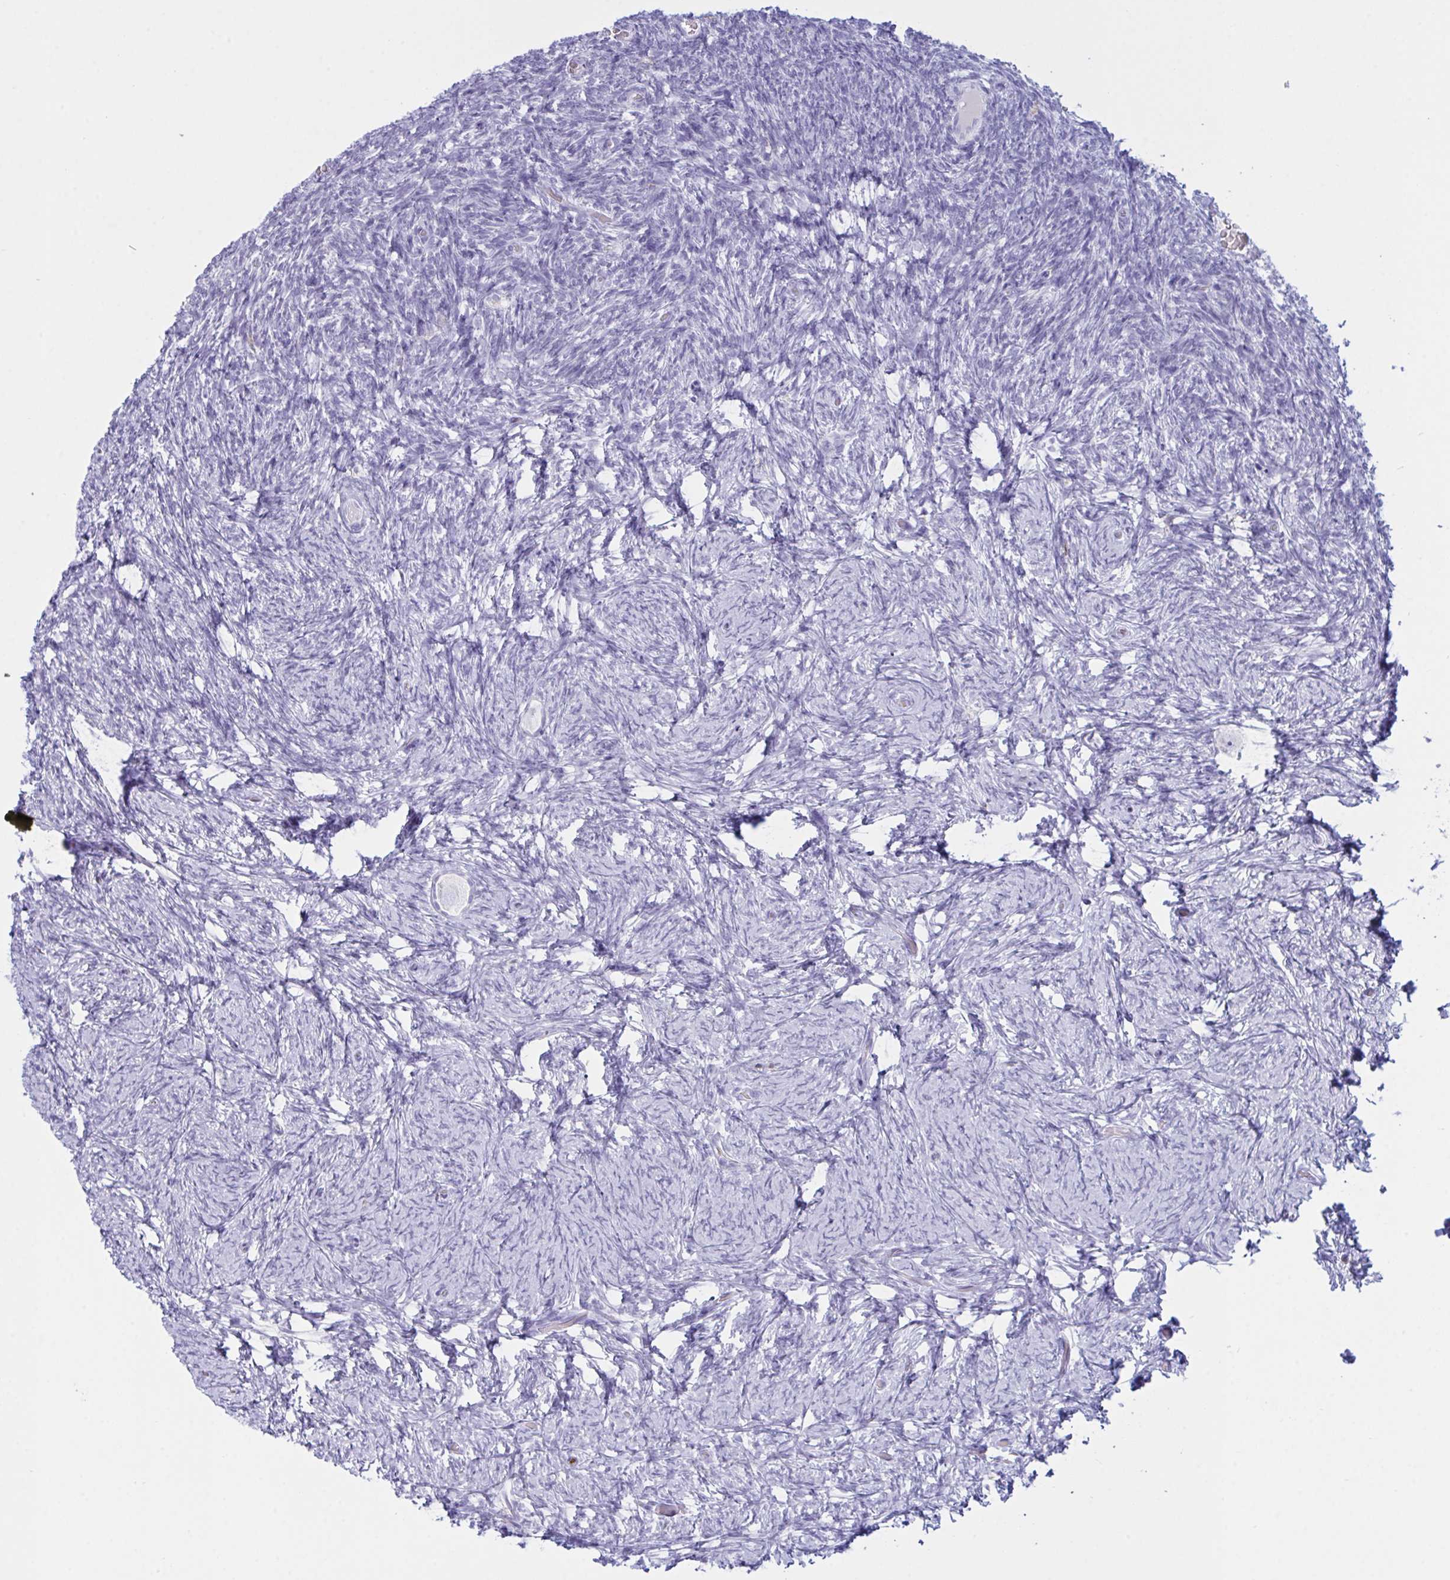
{"staining": {"intensity": "negative", "quantity": "none", "location": "none"}, "tissue": "ovary", "cell_type": "Ovarian stroma cells", "image_type": "normal", "snomed": [{"axis": "morphology", "description": "Normal tissue, NOS"}, {"axis": "topography", "description": "Ovary"}], "caption": "An immunohistochemistry (IHC) image of normal ovary is shown. There is no staining in ovarian stroma cells of ovary. (DAB immunohistochemistry visualized using brightfield microscopy, high magnification).", "gene": "MYO1F", "patient": {"sex": "female", "age": 34}}